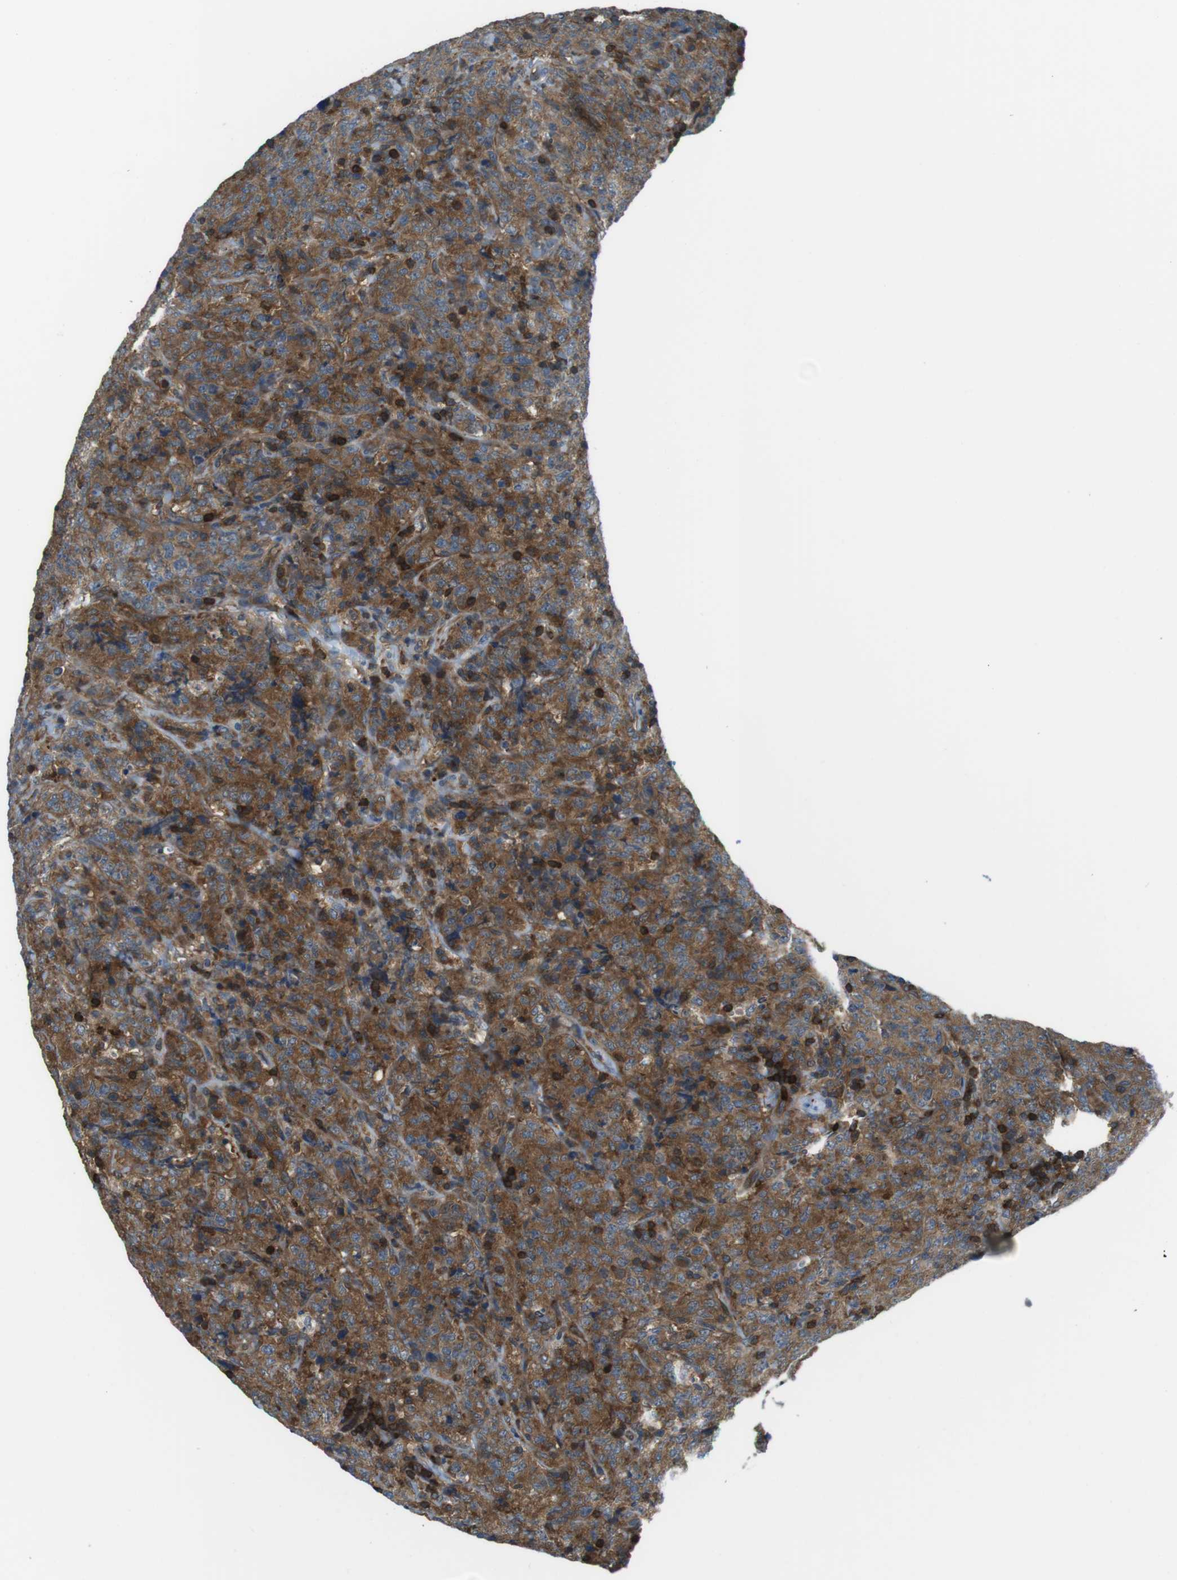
{"staining": {"intensity": "moderate", "quantity": ">75%", "location": "cytoplasmic/membranous"}, "tissue": "lymphoma", "cell_type": "Tumor cells", "image_type": "cancer", "snomed": [{"axis": "morphology", "description": "Malignant lymphoma, non-Hodgkin's type, High grade"}, {"axis": "topography", "description": "Tonsil"}], "caption": "Protein analysis of malignant lymphoma, non-Hodgkin's type (high-grade) tissue exhibits moderate cytoplasmic/membranous expression in approximately >75% of tumor cells. Nuclei are stained in blue.", "gene": "TES", "patient": {"sex": "female", "age": 36}}